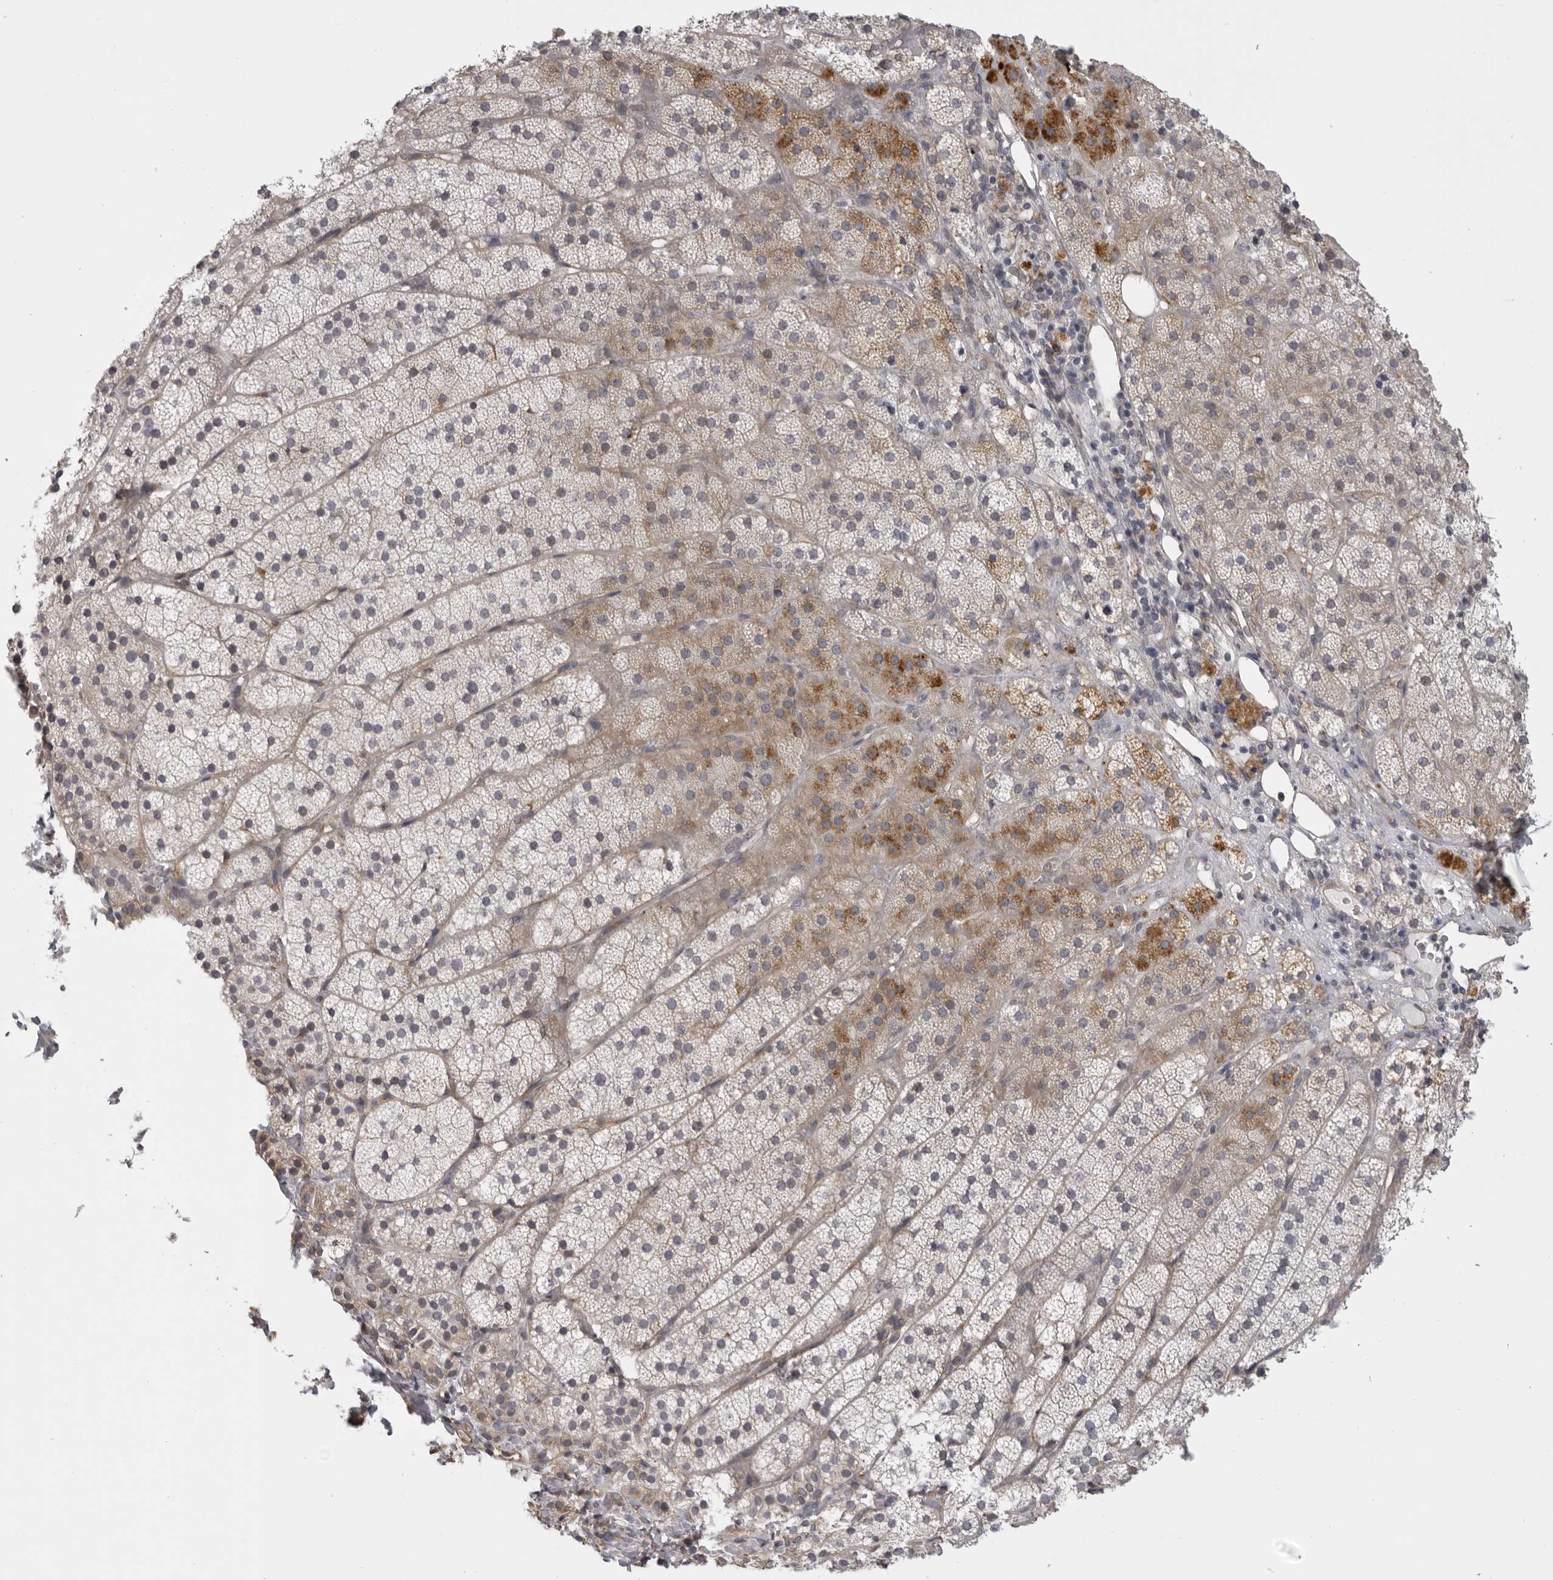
{"staining": {"intensity": "moderate", "quantity": "<25%", "location": "cytoplasmic/membranous"}, "tissue": "adrenal gland", "cell_type": "Glandular cells", "image_type": "normal", "snomed": [{"axis": "morphology", "description": "Normal tissue, NOS"}, {"axis": "topography", "description": "Adrenal gland"}], "caption": "Adrenal gland stained with DAB IHC exhibits low levels of moderate cytoplasmic/membranous positivity in approximately <25% of glandular cells. (Stains: DAB (3,3'-diaminobenzidine) in brown, nuclei in blue, Microscopy: brightfield microscopy at high magnification).", "gene": "EPHA10", "patient": {"sex": "female", "age": 44}}